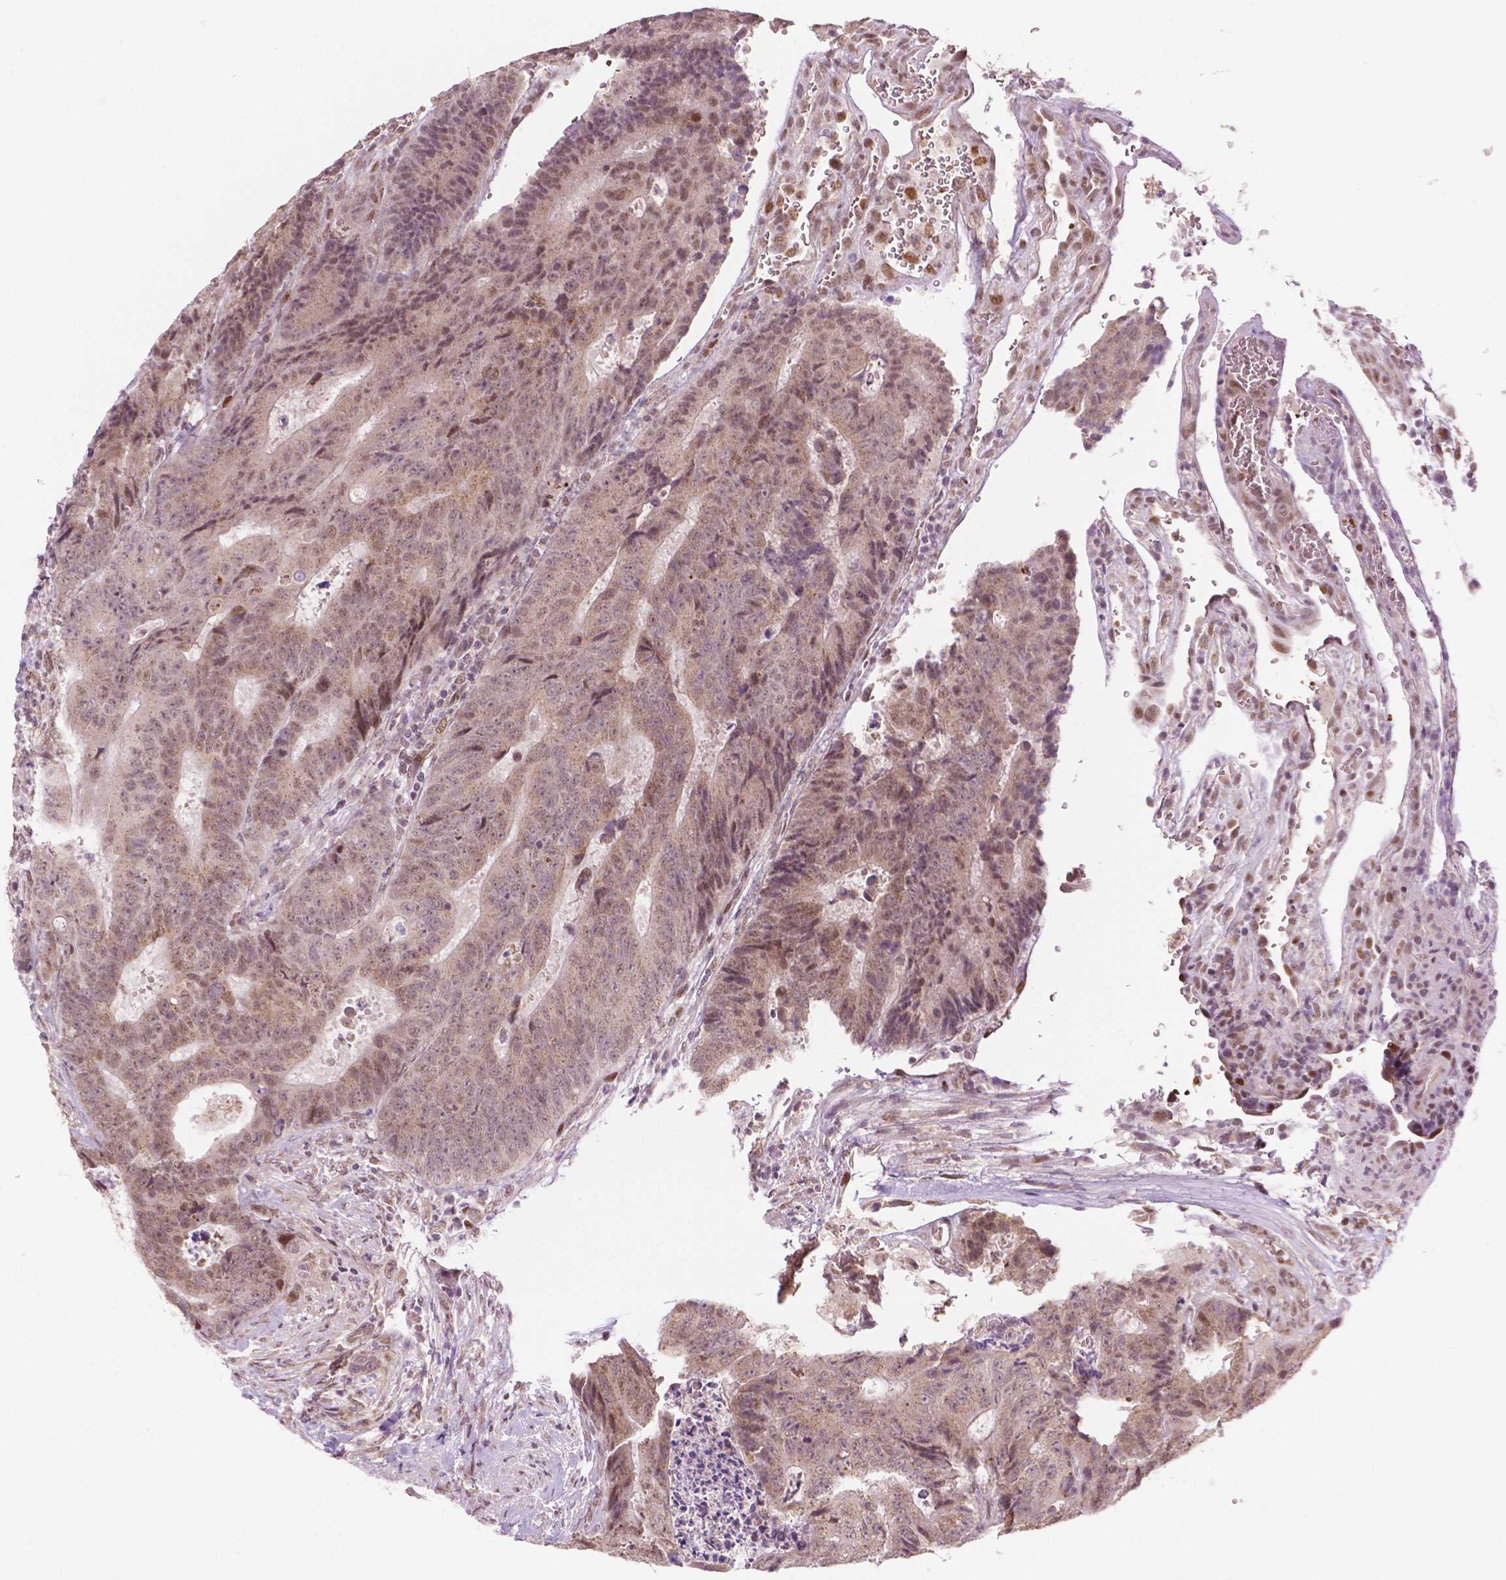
{"staining": {"intensity": "moderate", "quantity": ">75%", "location": "nuclear"}, "tissue": "colorectal cancer", "cell_type": "Tumor cells", "image_type": "cancer", "snomed": [{"axis": "morphology", "description": "Adenocarcinoma, NOS"}, {"axis": "topography", "description": "Colon"}], "caption": "Colorectal cancer (adenocarcinoma) stained for a protein exhibits moderate nuclear positivity in tumor cells. (DAB (3,3'-diaminobenzidine) IHC with brightfield microscopy, high magnification).", "gene": "ZNF41", "patient": {"sex": "female", "age": 48}}